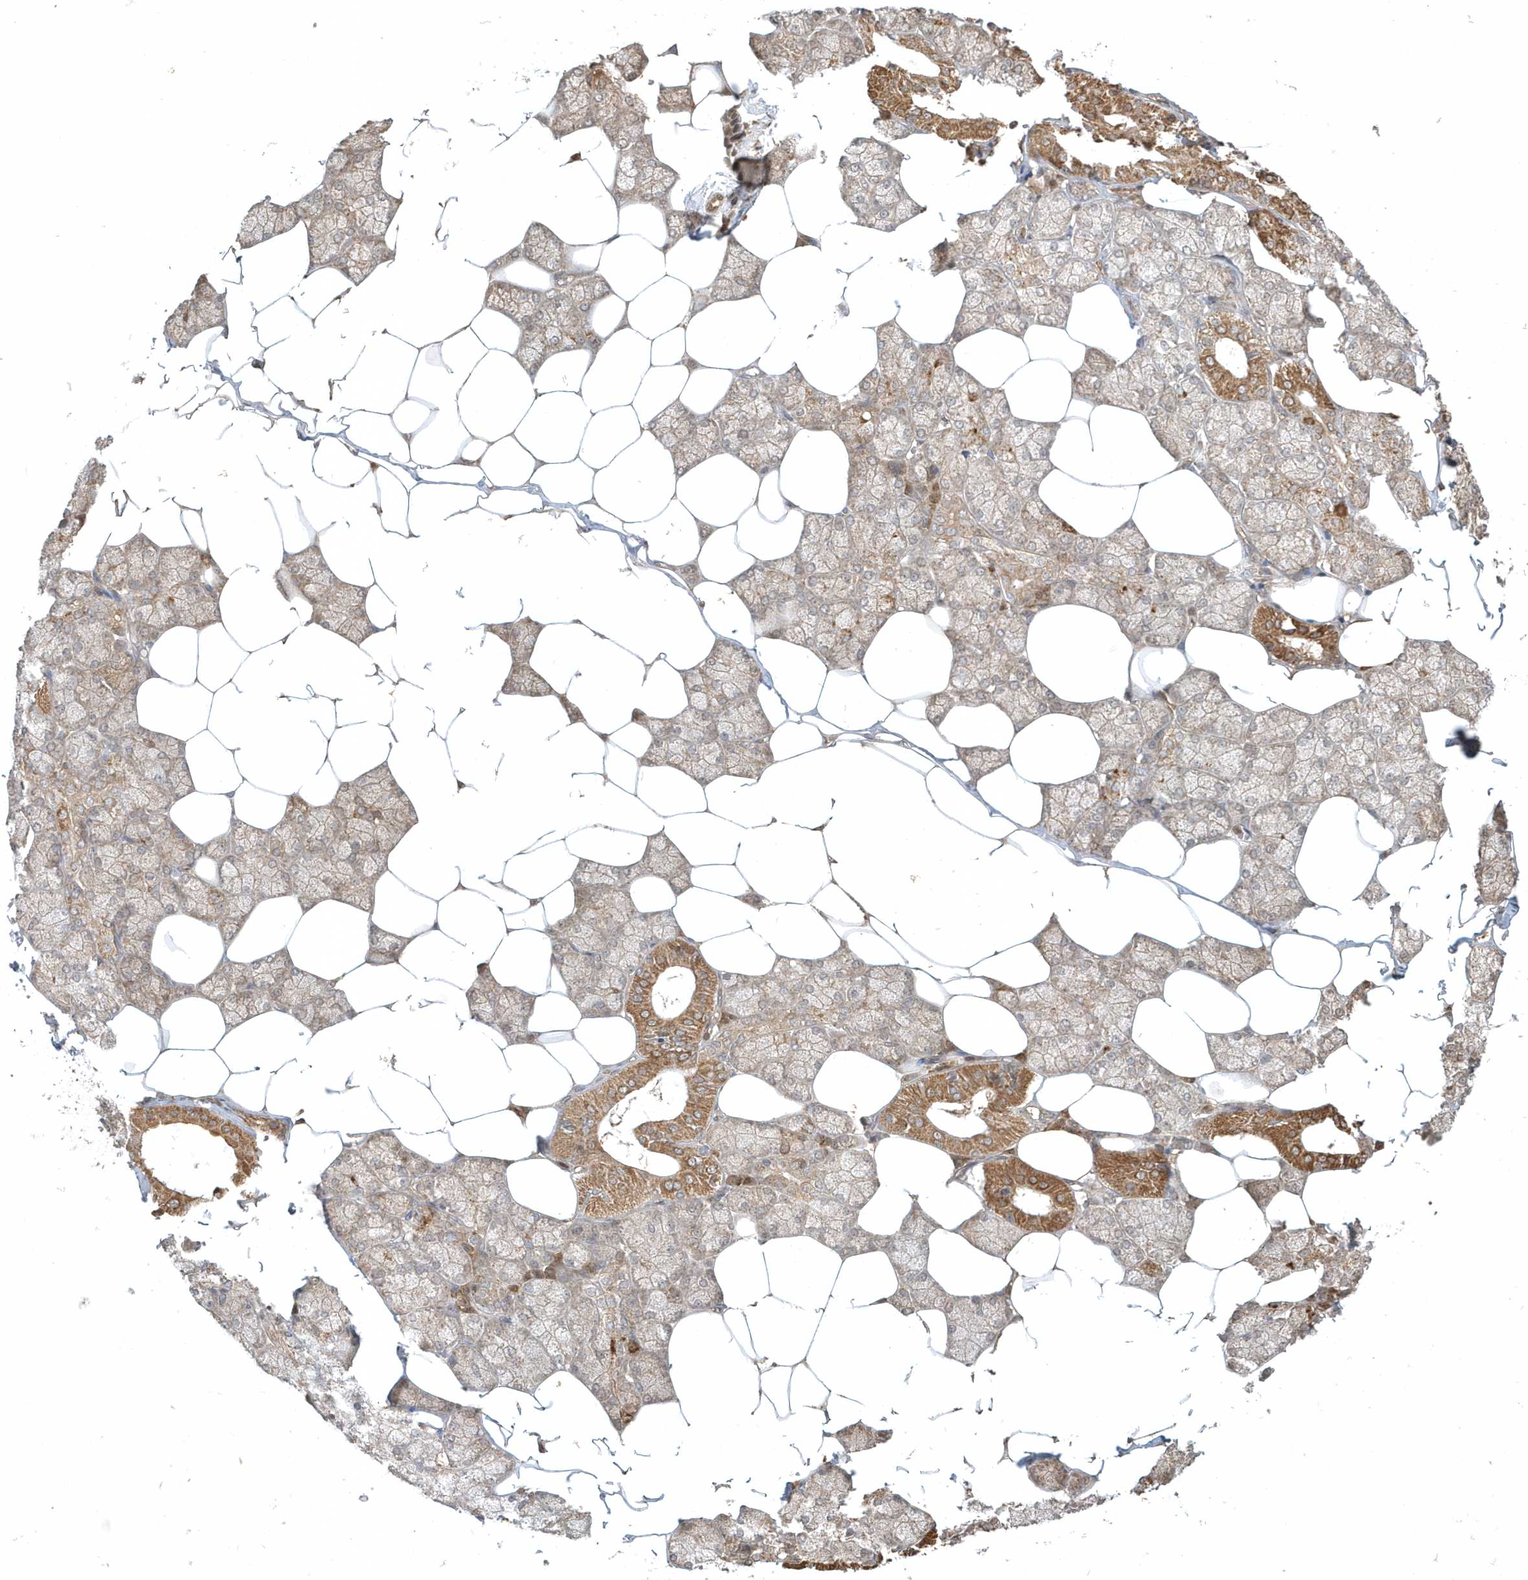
{"staining": {"intensity": "moderate", "quantity": "25%-75%", "location": "cytoplasmic/membranous"}, "tissue": "salivary gland", "cell_type": "Glandular cells", "image_type": "normal", "snomed": [{"axis": "morphology", "description": "Normal tissue, NOS"}, {"axis": "topography", "description": "Salivary gland"}], "caption": "Protein staining of normal salivary gland shows moderate cytoplasmic/membranous expression in about 25%-75% of glandular cells.", "gene": "PLTP", "patient": {"sex": "male", "age": 62}}